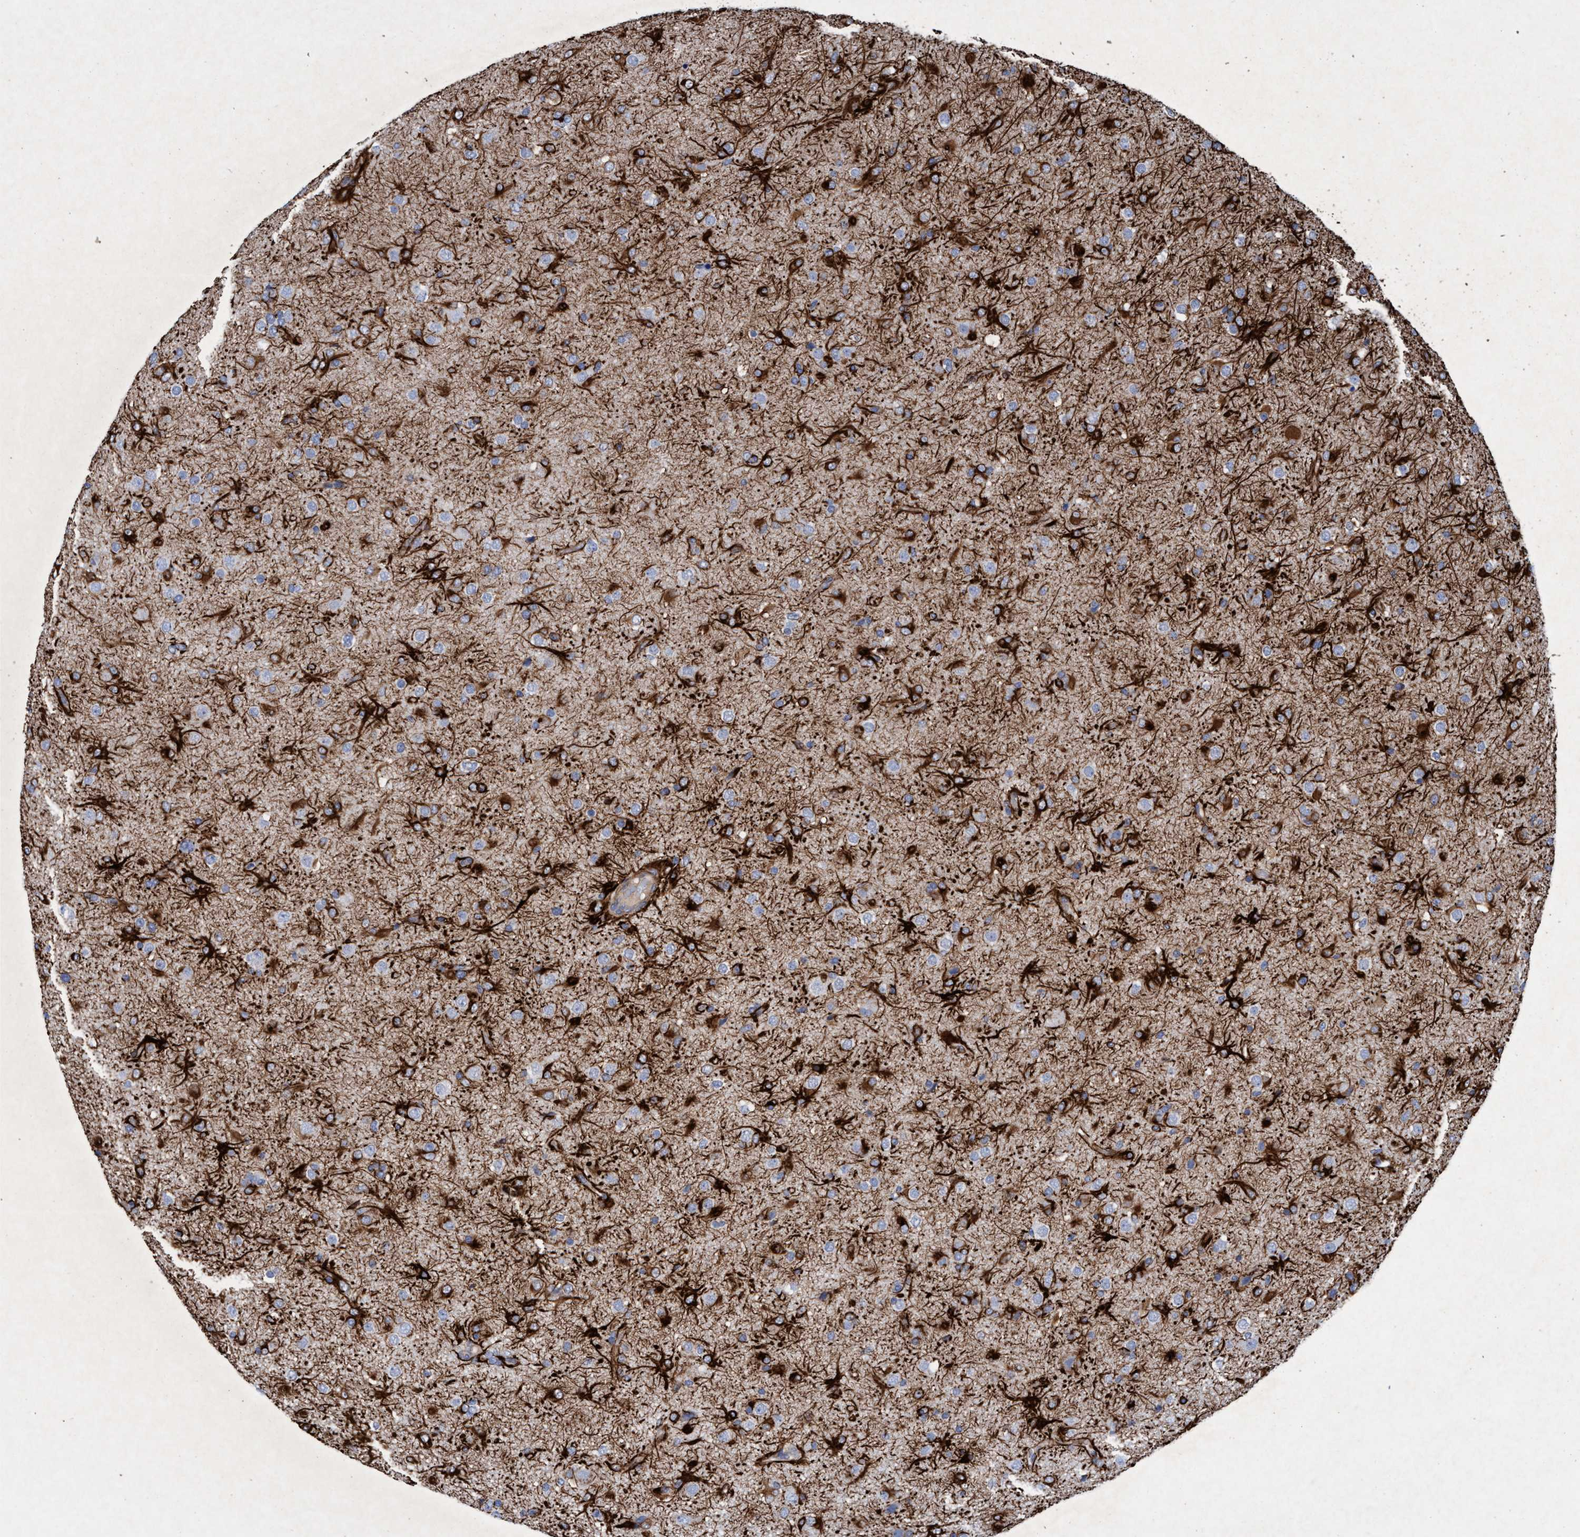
{"staining": {"intensity": "negative", "quantity": "none", "location": "none"}, "tissue": "glioma", "cell_type": "Tumor cells", "image_type": "cancer", "snomed": [{"axis": "morphology", "description": "Glioma, malignant, Low grade"}, {"axis": "topography", "description": "Brain"}], "caption": "Histopathology image shows no significant protein expression in tumor cells of glioma.", "gene": "GULP1", "patient": {"sex": "male", "age": 65}}